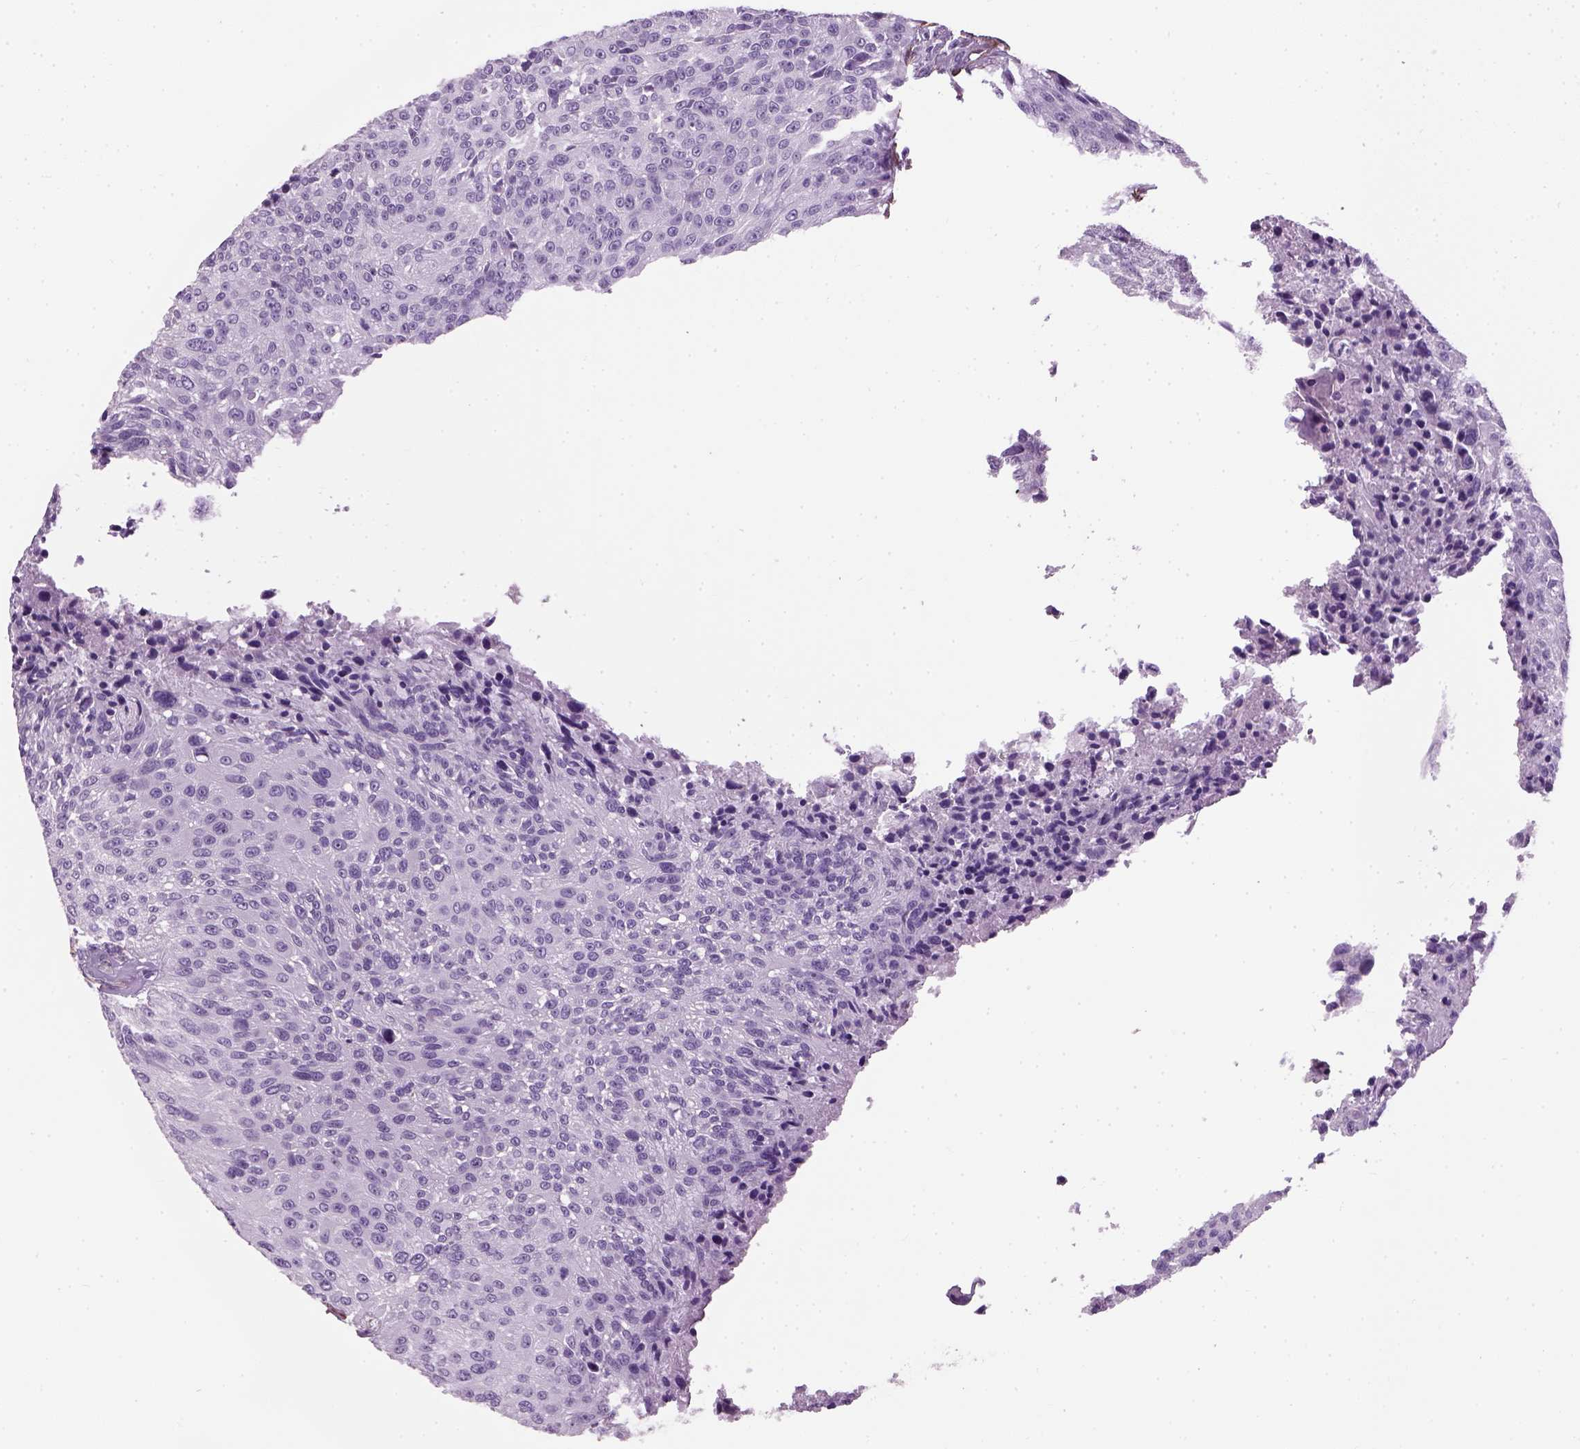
{"staining": {"intensity": "negative", "quantity": "none", "location": "none"}, "tissue": "urothelial cancer", "cell_type": "Tumor cells", "image_type": "cancer", "snomed": [{"axis": "morphology", "description": "Urothelial carcinoma, NOS"}, {"axis": "topography", "description": "Urinary bladder"}], "caption": "Transitional cell carcinoma was stained to show a protein in brown. There is no significant expression in tumor cells. (Immunohistochemistry (ihc), brightfield microscopy, high magnification).", "gene": "FAM161A", "patient": {"sex": "male", "age": 55}}